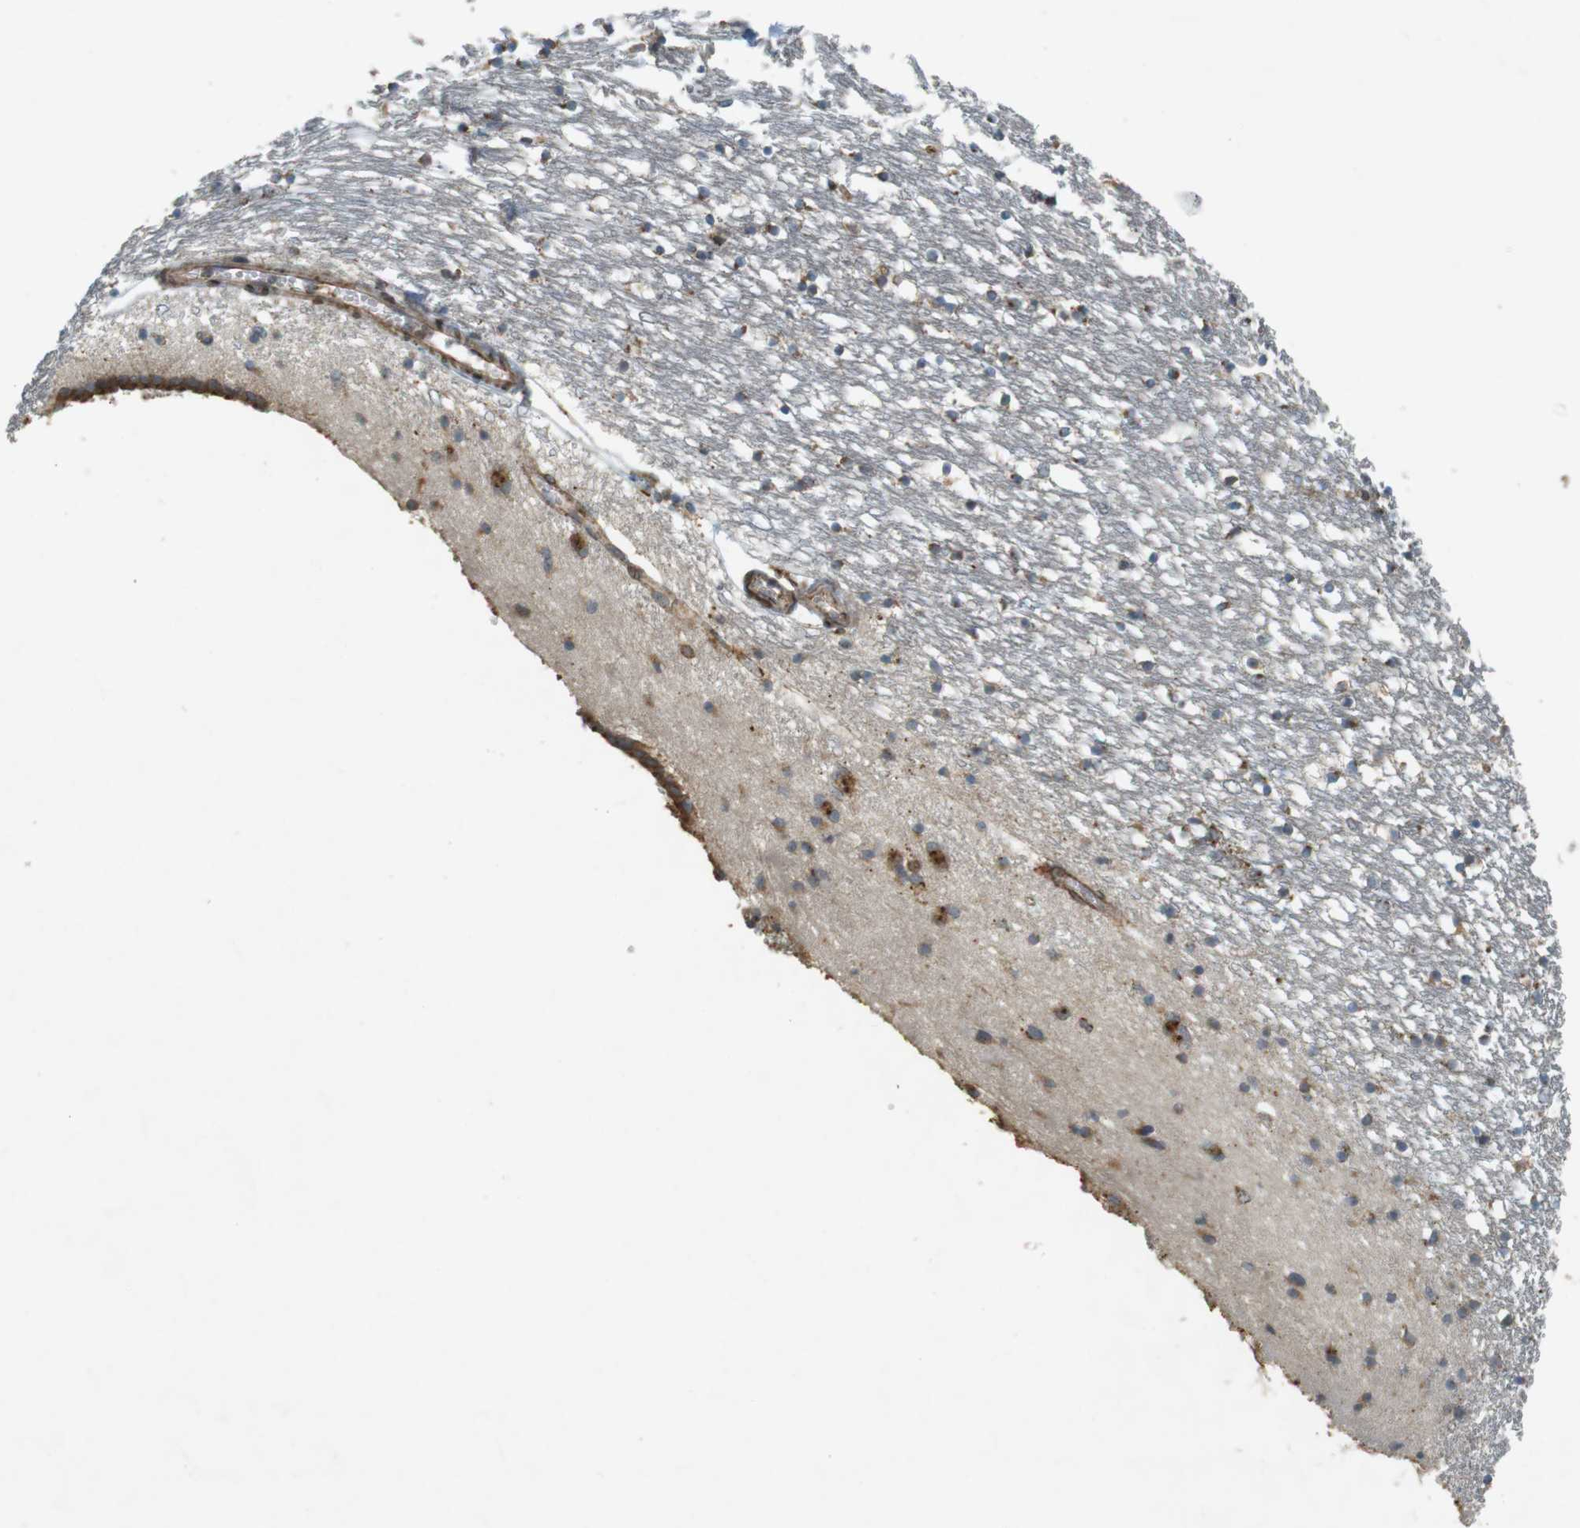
{"staining": {"intensity": "moderate", "quantity": "25%-75%", "location": "cytoplasmic/membranous"}, "tissue": "caudate", "cell_type": "Glial cells", "image_type": "normal", "snomed": [{"axis": "morphology", "description": "Normal tissue, NOS"}, {"axis": "topography", "description": "Lateral ventricle wall"}], "caption": "Brown immunohistochemical staining in benign human caudate shows moderate cytoplasmic/membranous expression in about 25%-75% of glial cells.", "gene": "SLC41A1", "patient": {"sex": "male", "age": 45}}